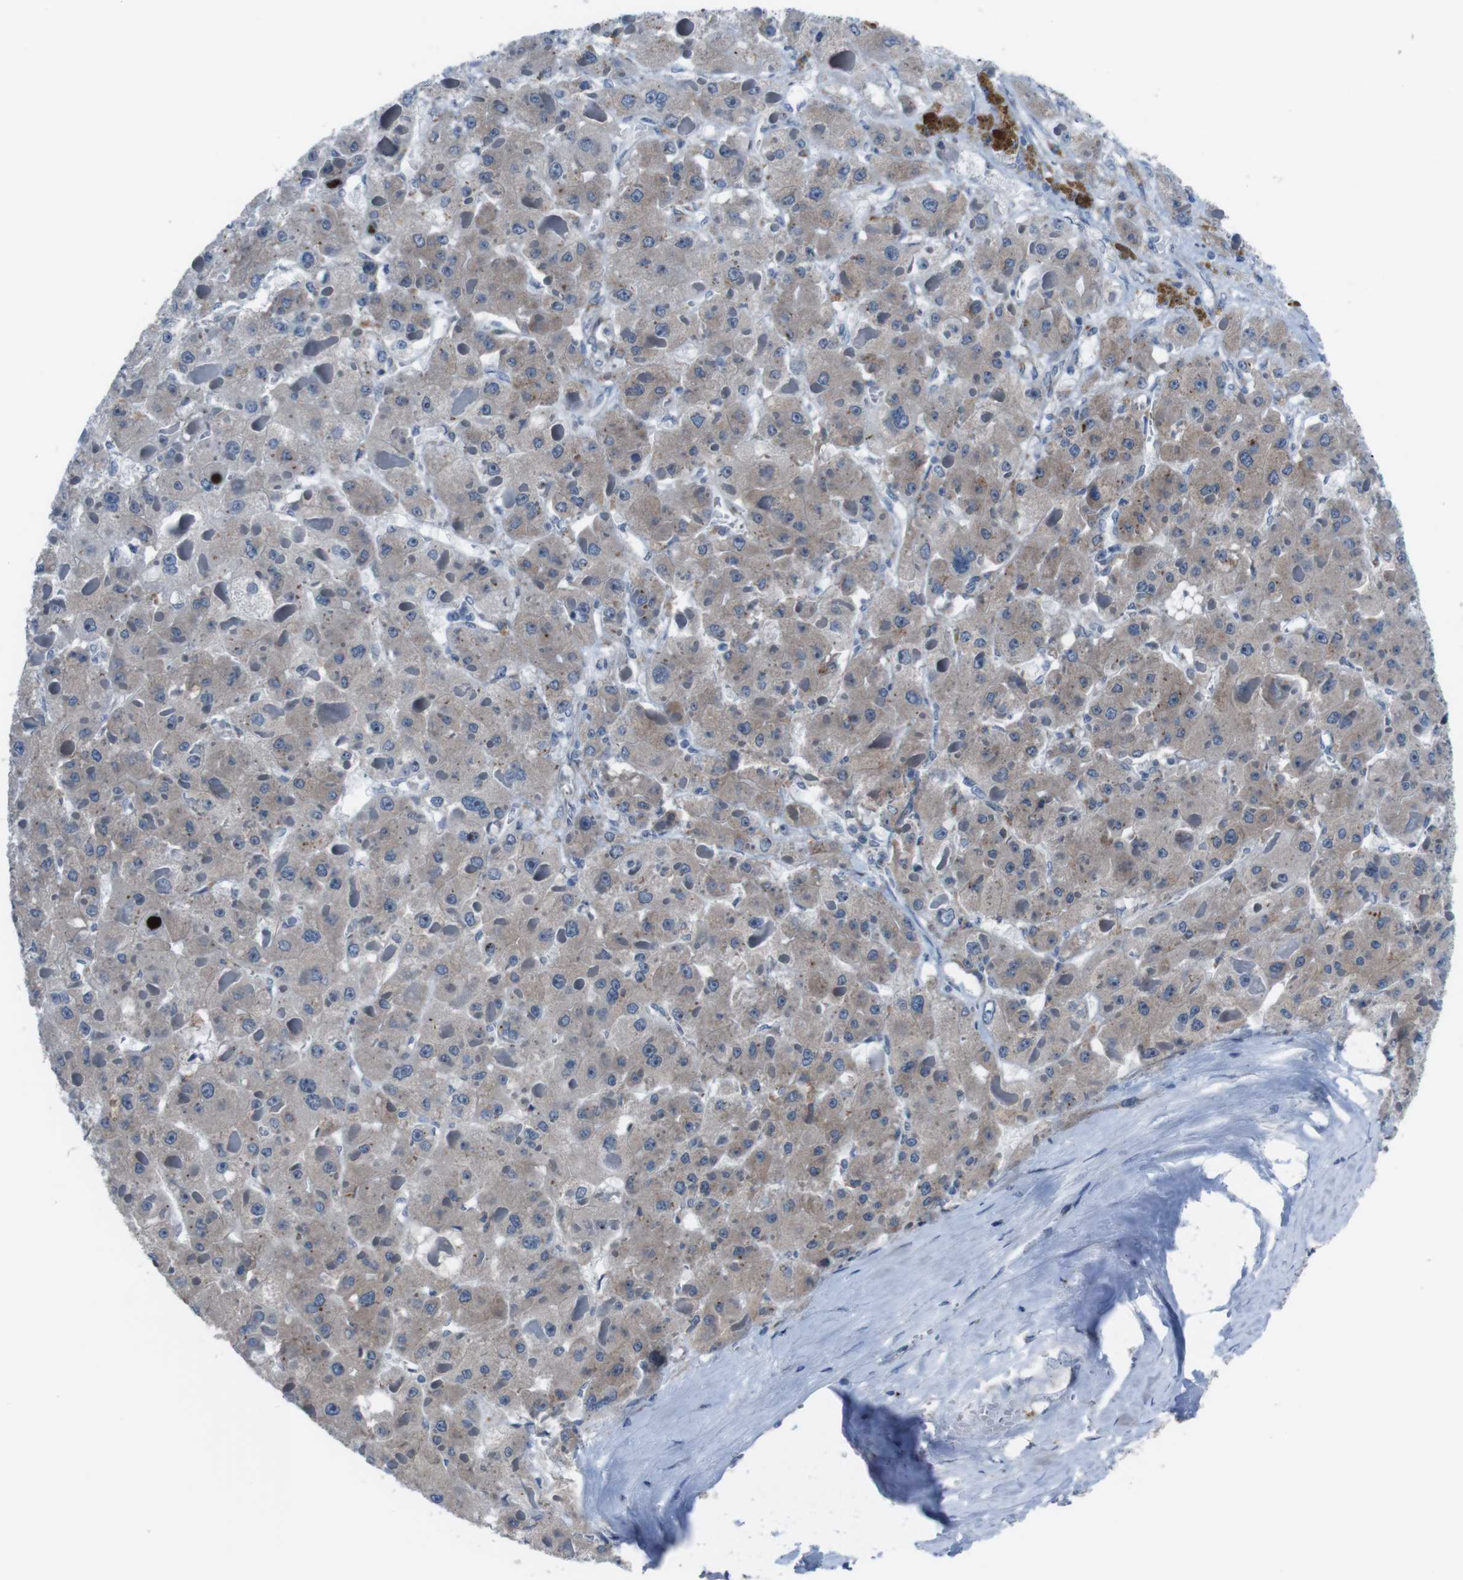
{"staining": {"intensity": "weak", "quantity": "25%-75%", "location": "cytoplasmic/membranous"}, "tissue": "liver cancer", "cell_type": "Tumor cells", "image_type": "cancer", "snomed": [{"axis": "morphology", "description": "Carcinoma, Hepatocellular, NOS"}, {"axis": "topography", "description": "Liver"}], "caption": "Liver cancer tissue reveals weak cytoplasmic/membranous staining in approximately 25%-75% of tumor cells", "gene": "CDH22", "patient": {"sex": "female", "age": 73}}